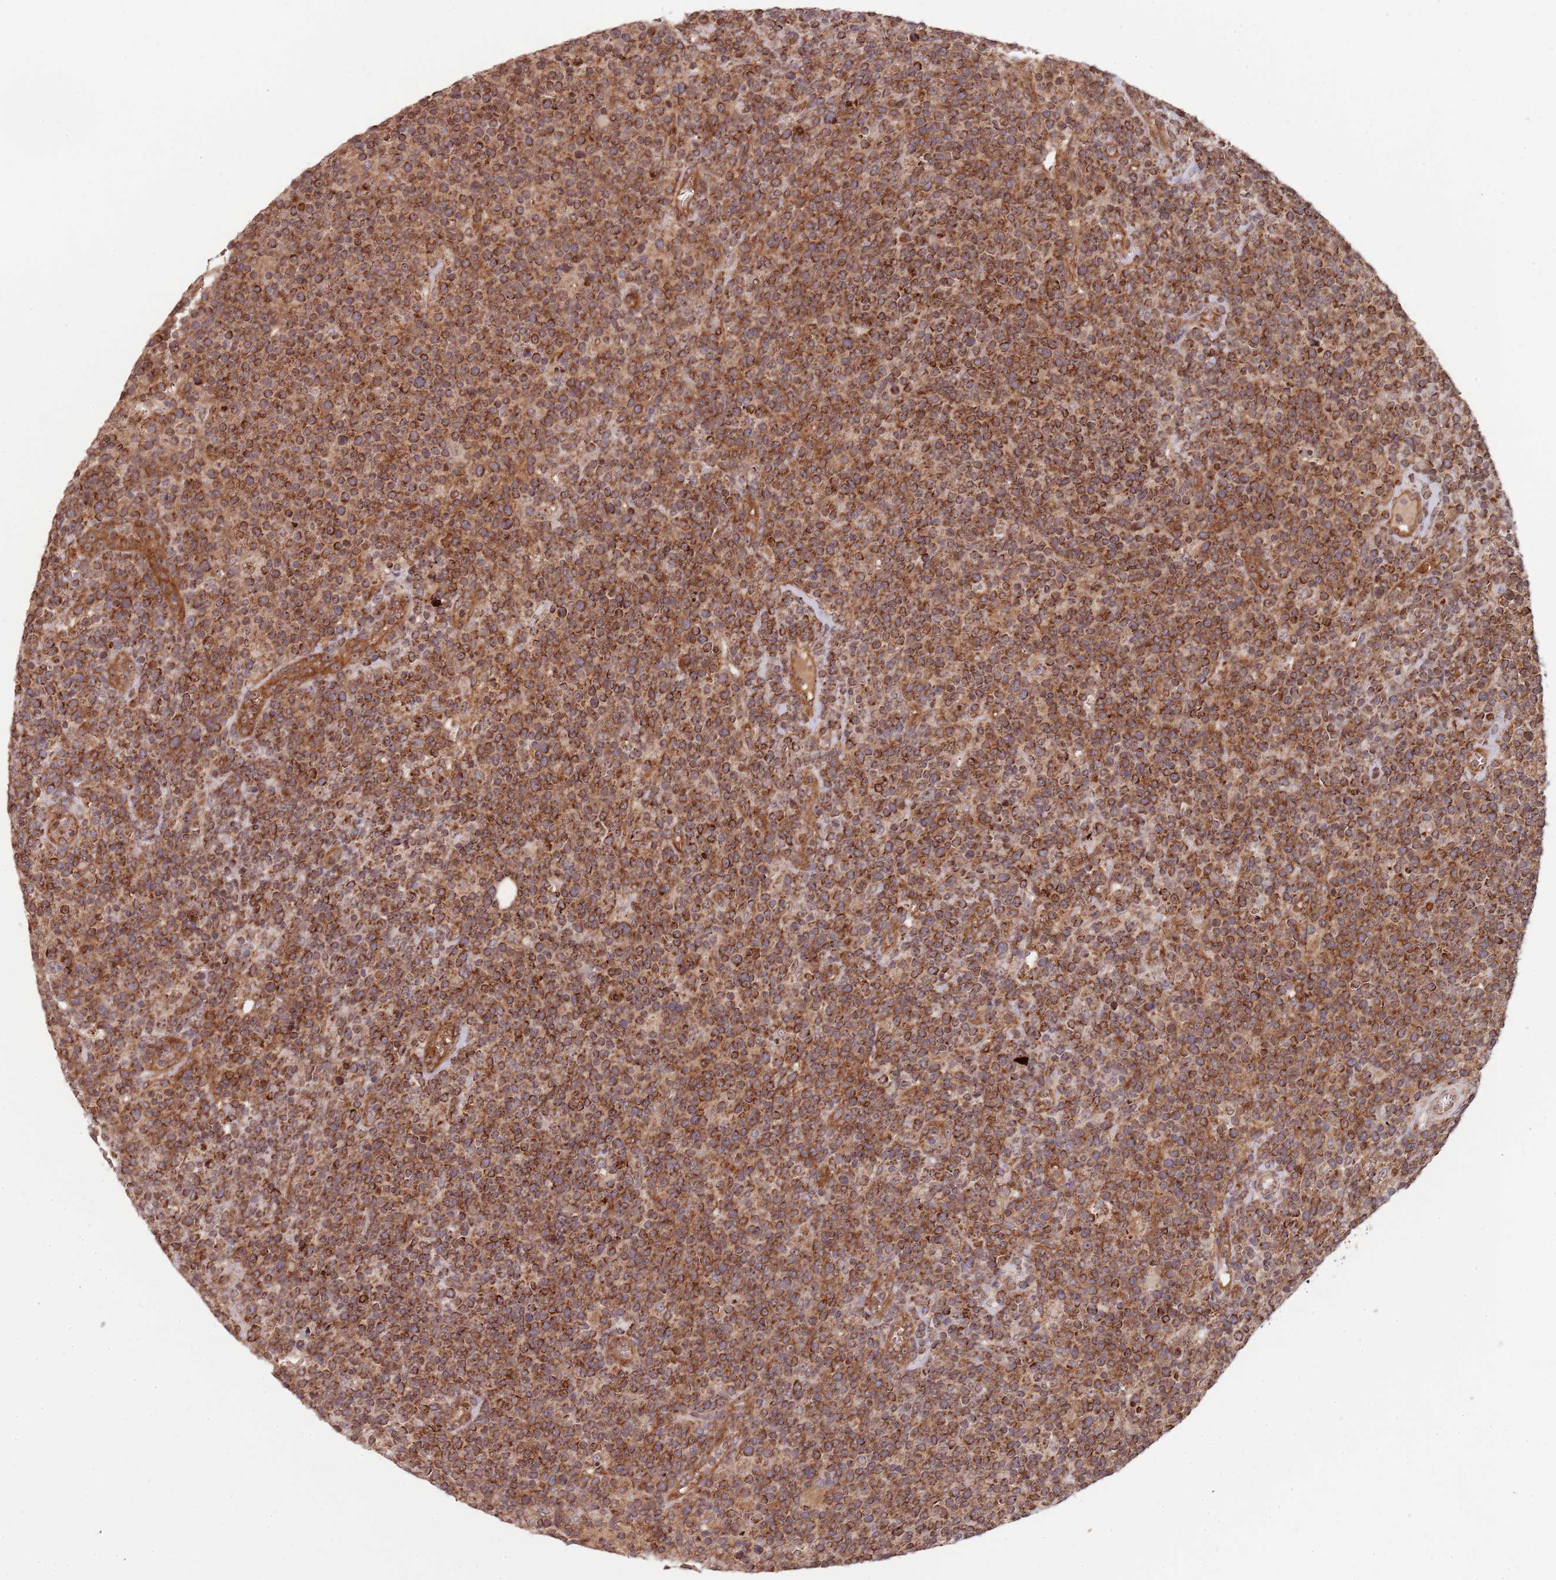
{"staining": {"intensity": "moderate", "quantity": ">75%", "location": "cytoplasmic/membranous,nuclear"}, "tissue": "lymphoma", "cell_type": "Tumor cells", "image_type": "cancer", "snomed": [{"axis": "morphology", "description": "Malignant lymphoma, non-Hodgkin's type, High grade"}, {"axis": "topography", "description": "Lymph node"}], "caption": "Lymphoma was stained to show a protein in brown. There is medium levels of moderate cytoplasmic/membranous and nuclear staining in about >75% of tumor cells.", "gene": "DCHS1", "patient": {"sex": "male", "age": 61}}